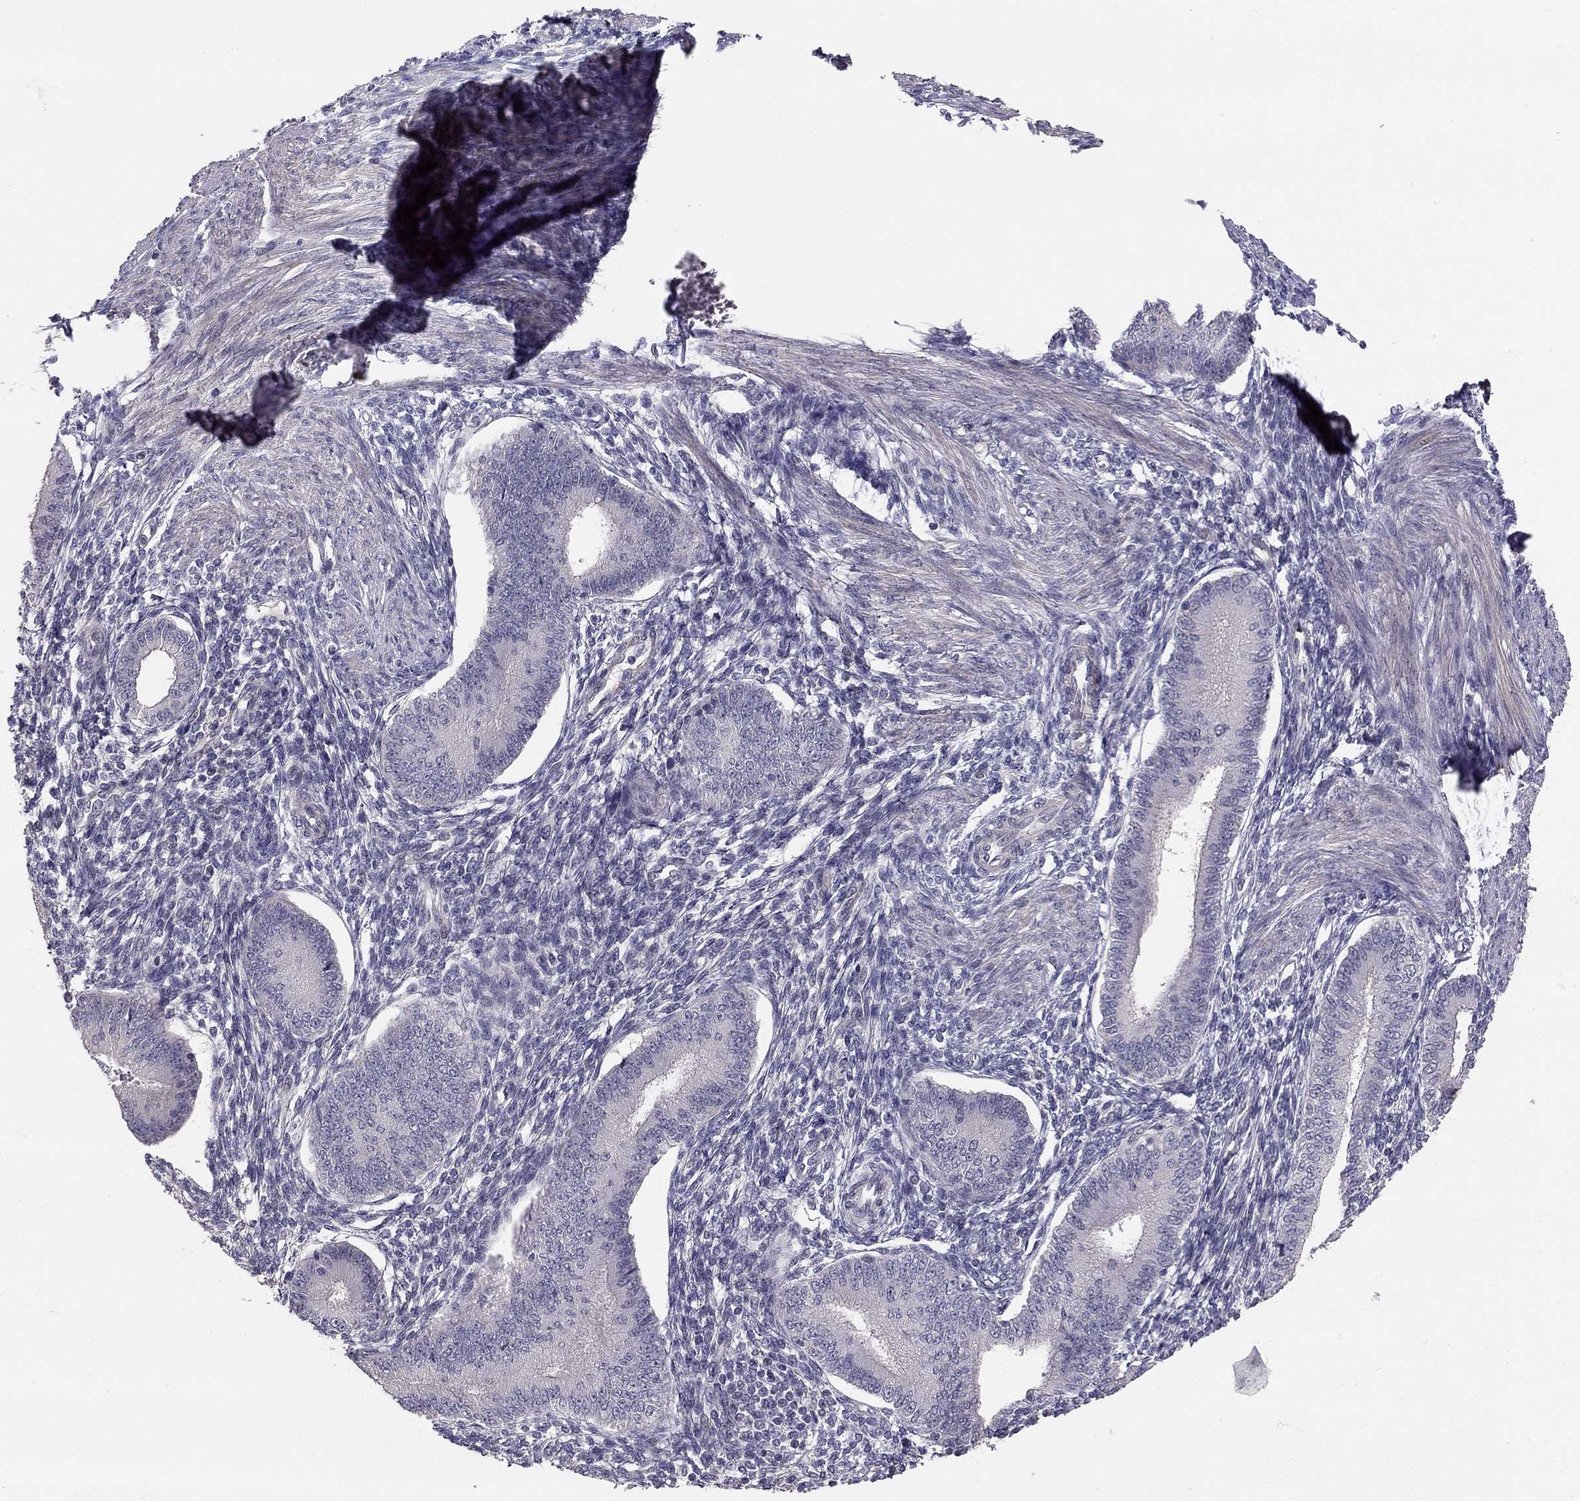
{"staining": {"intensity": "negative", "quantity": "none", "location": "none"}, "tissue": "endometrium", "cell_type": "Cells in endometrial stroma", "image_type": "normal", "snomed": [{"axis": "morphology", "description": "Normal tissue, NOS"}, {"axis": "topography", "description": "Endometrium"}], "caption": "A high-resolution micrograph shows IHC staining of normal endometrium, which demonstrates no significant staining in cells in endometrial stroma.", "gene": "GJB4", "patient": {"sex": "female", "age": 39}}